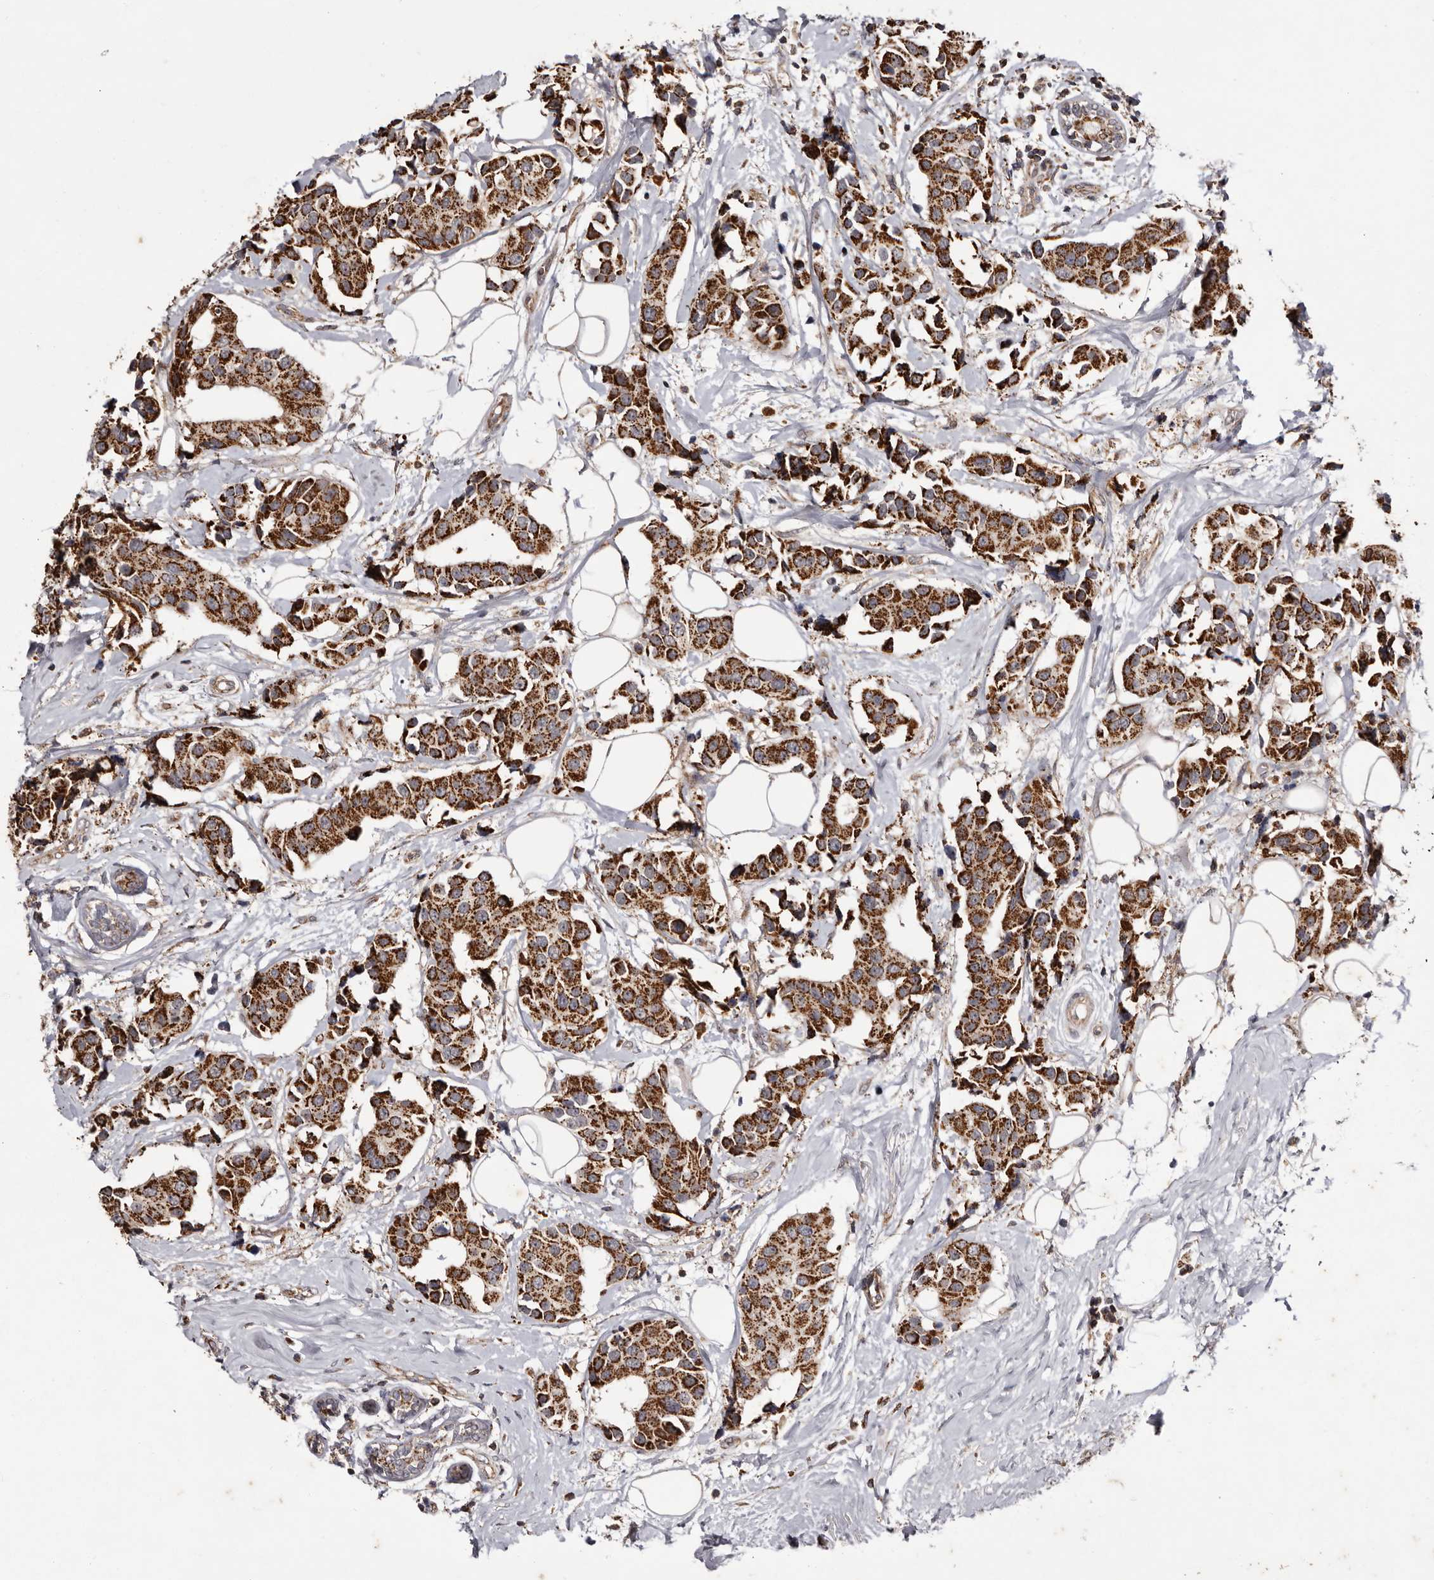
{"staining": {"intensity": "strong", "quantity": ">75%", "location": "cytoplasmic/membranous"}, "tissue": "breast cancer", "cell_type": "Tumor cells", "image_type": "cancer", "snomed": [{"axis": "morphology", "description": "Normal tissue, NOS"}, {"axis": "morphology", "description": "Duct carcinoma"}, {"axis": "topography", "description": "Breast"}], "caption": "Brown immunohistochemical staining in human breast cancer demonstrates strong cytoplasmic/membranous staining in about >75% of tumor cells.", "gene": "CPLANE2", "patient": {"sex": "female", "age": 39}}